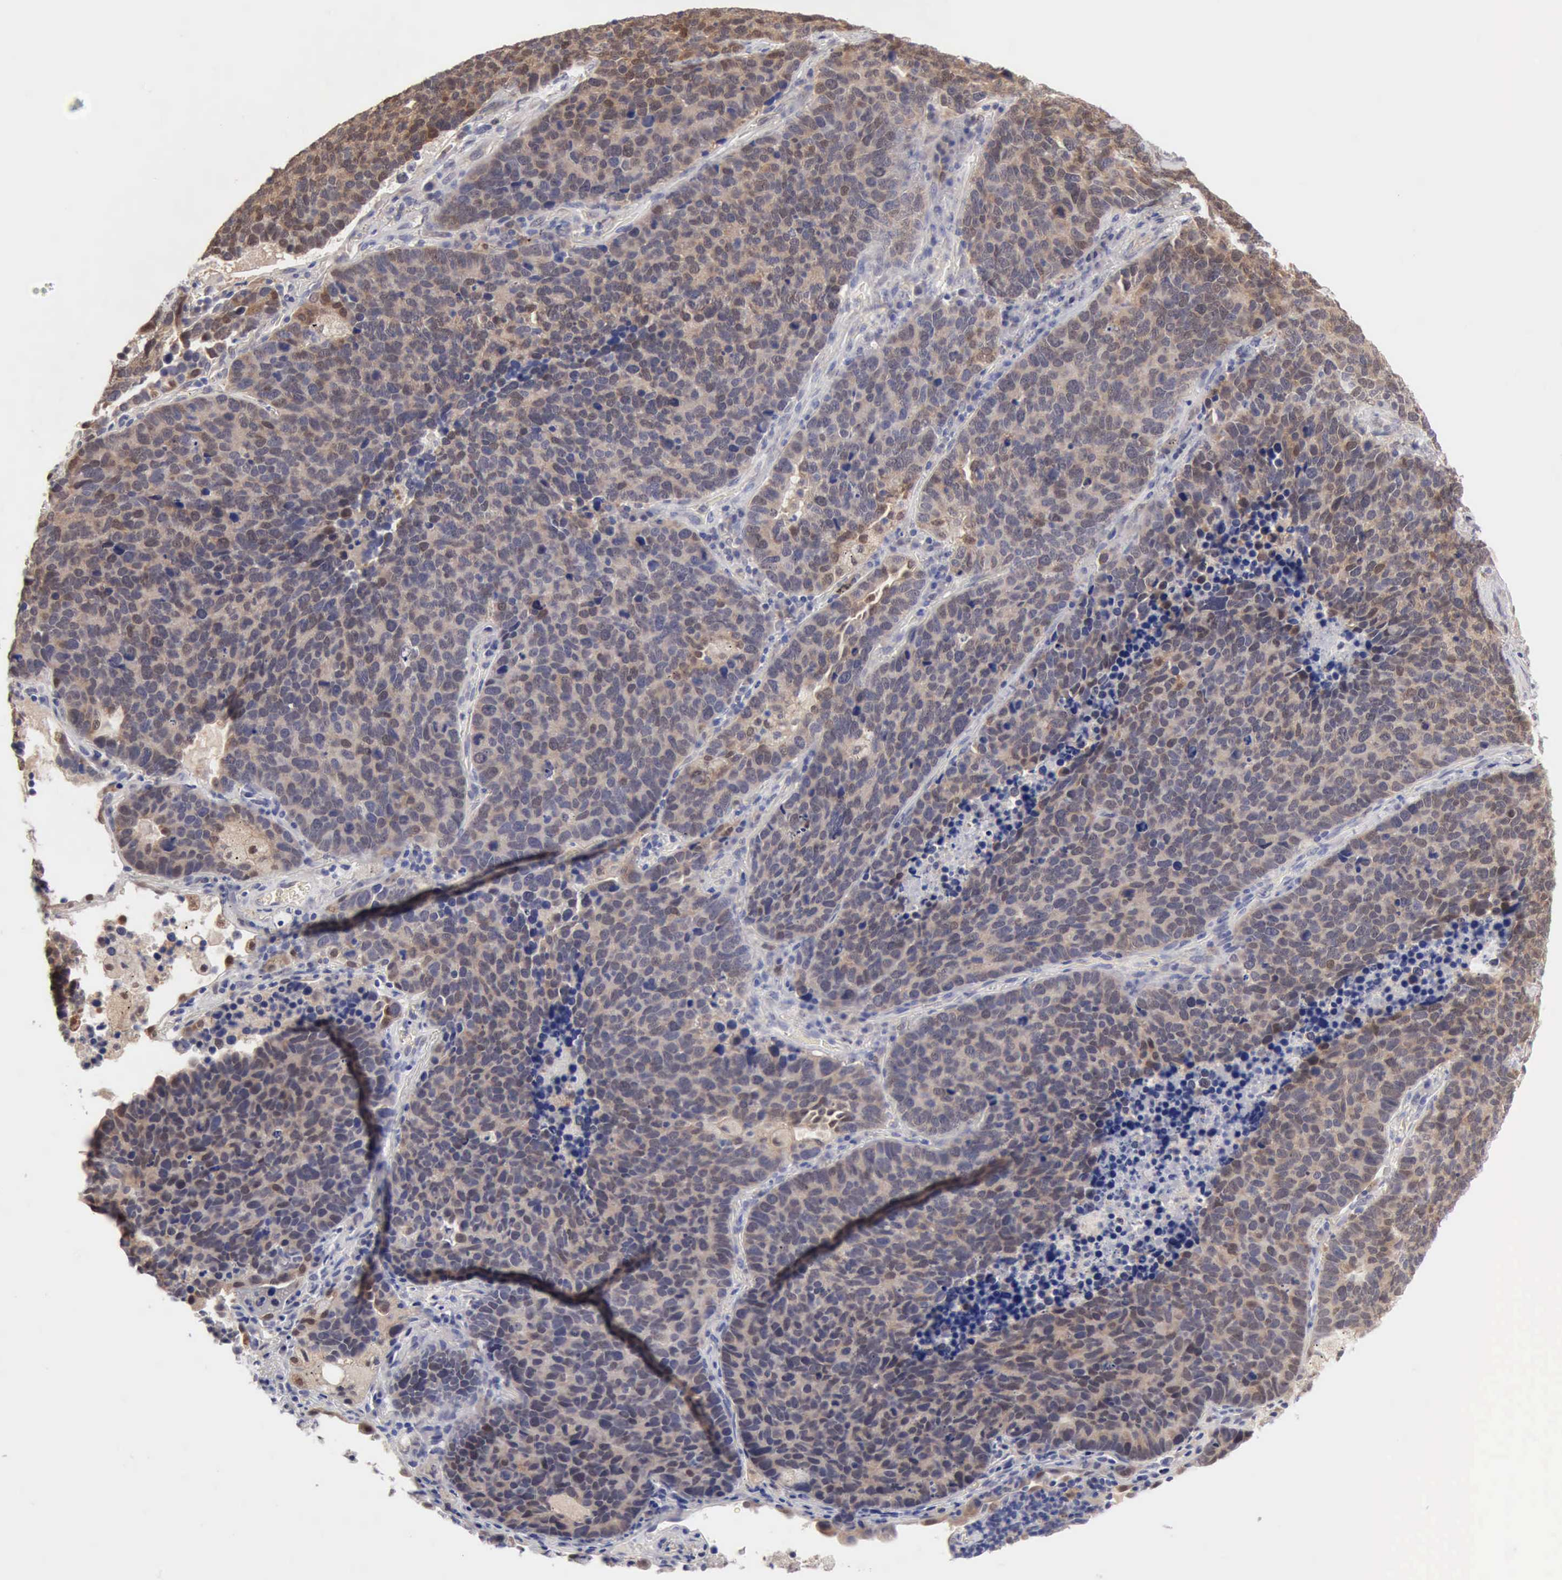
{"staining": {"intensity": "weak", "quantity": "25%-75%", "location": "cytoplasmic/membranous,nuclear"}, "tissue": "lung cancer", "cell_type": "Tumor cells", "image_type": "cancer", "snomed": [{"axis": "morphology", "description": "Neoplasm, malignant, NOS"}, {"axis": "topography", "description": "Lung"}], "caption": "Immunohistochemical staining of lung cancer exhibits weak cytoplasmic/membranous and nuclear protein positivity in approximately 25%-75% of tumor cells.", "gene": "PTGR2", "patient": {"sex": "female", "age": 75}}